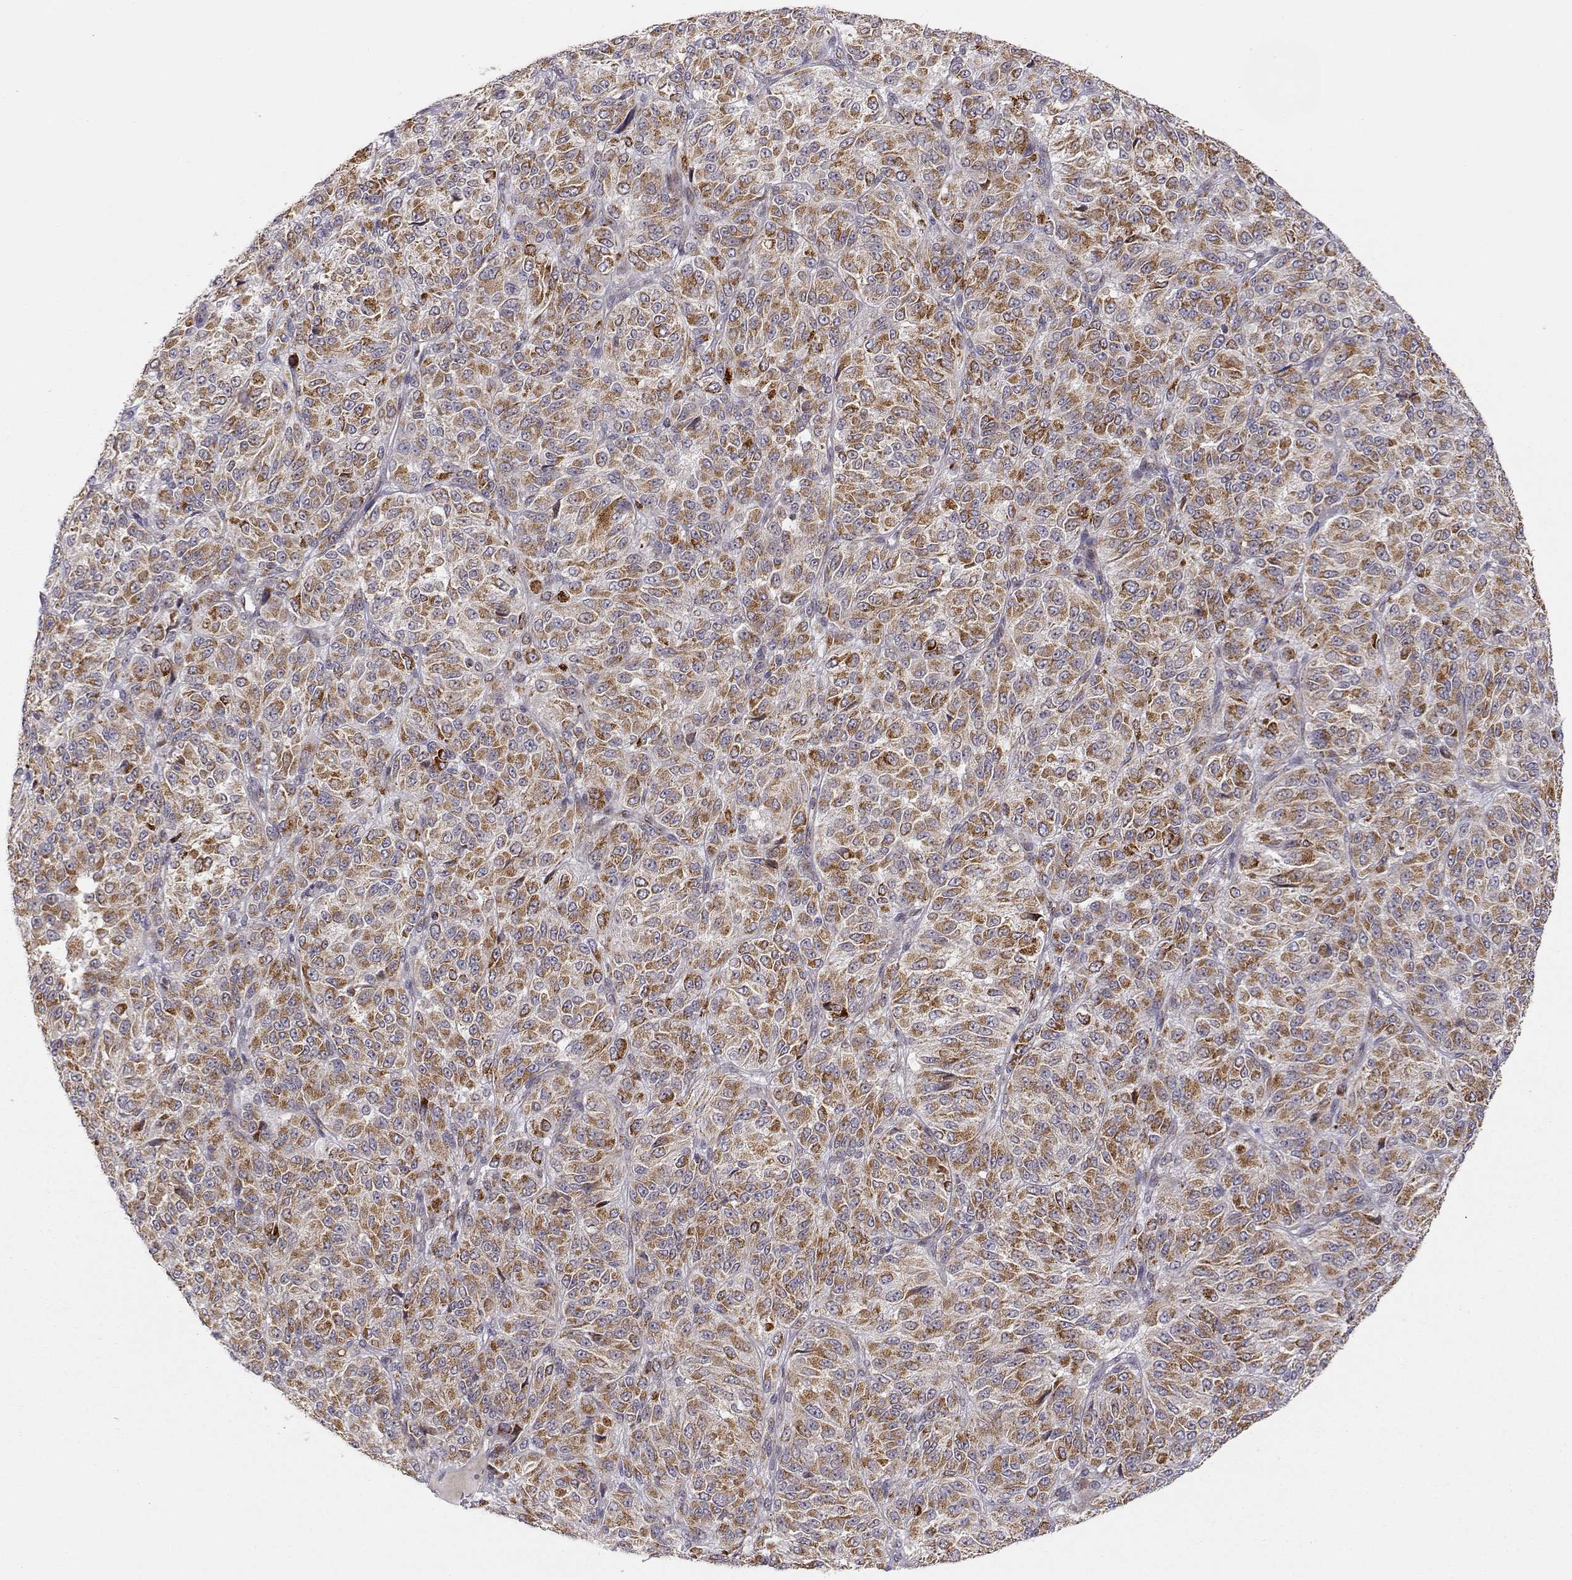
{"staining": {"intensity": "moderate", "quantity": ">75%", "location": "cytoplasmic/membranous"}, "tissue": "melanoma", "cell_type": "Tumor cells", "image_type": "cancer", "snomed": [{"axis": "morphology", "description": "Malignant melanoma, Metastatic site"}, {"axis": "topography", "description": "Brain"}], "caption": "Tumor cells reveal moderate cytoplasmic/membranous staining in approximately >75% of cells in melanoma.", "gene": "EXOG", "patient": {"sex": "female", "age": 56}}